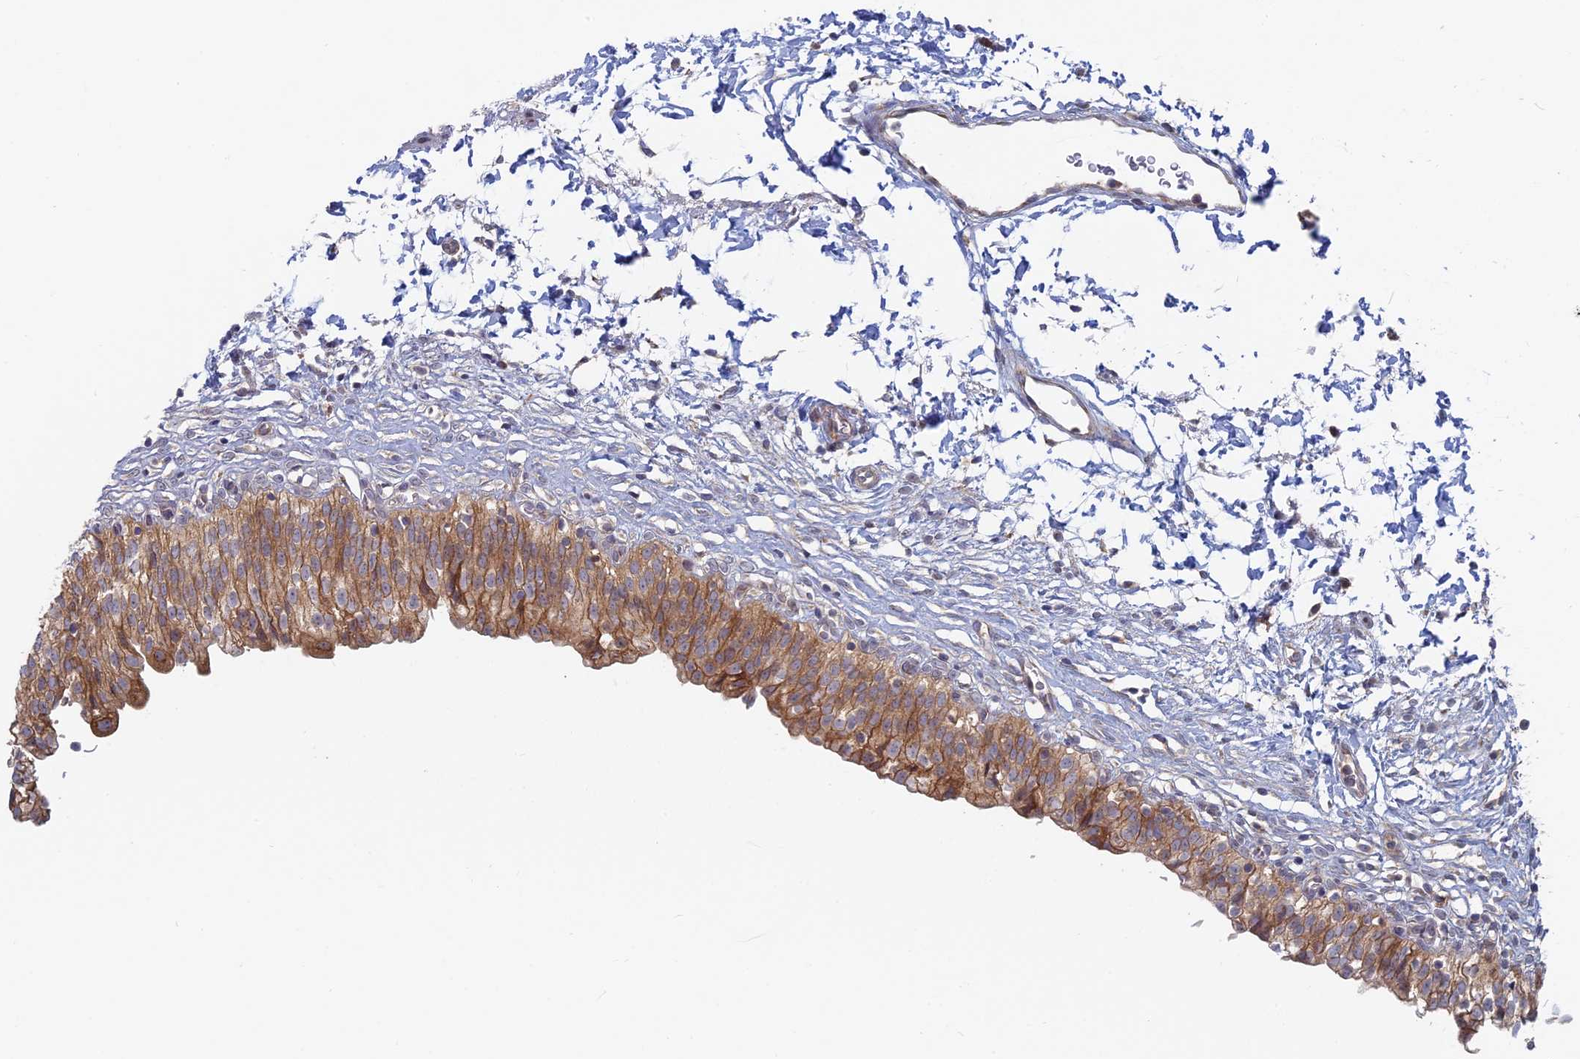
{"staining": {"intensity": "moderate", "quantity": ">75%", "location": "cytoplasmic/membranous"}, "tissue": "urinary bladder", "cell_type": "Urothelial cells", "image_type": "normal", "snomed": [{"axis": "morphology", "description": "Normal tissue, NOS"}, {"axis": "topography", "description": "Urinary bladder"}], "caption": "Benign urinary bladder exhibits moderate cytoplasmic/membranous positivity in about >75% of urothelial cells, visualized by immunohistochemistry. (Brightfield microscopy of DAB IHC at high magnification).", "gene": "TBC1D30", "patient": {"sex": "male", "age": 55}}